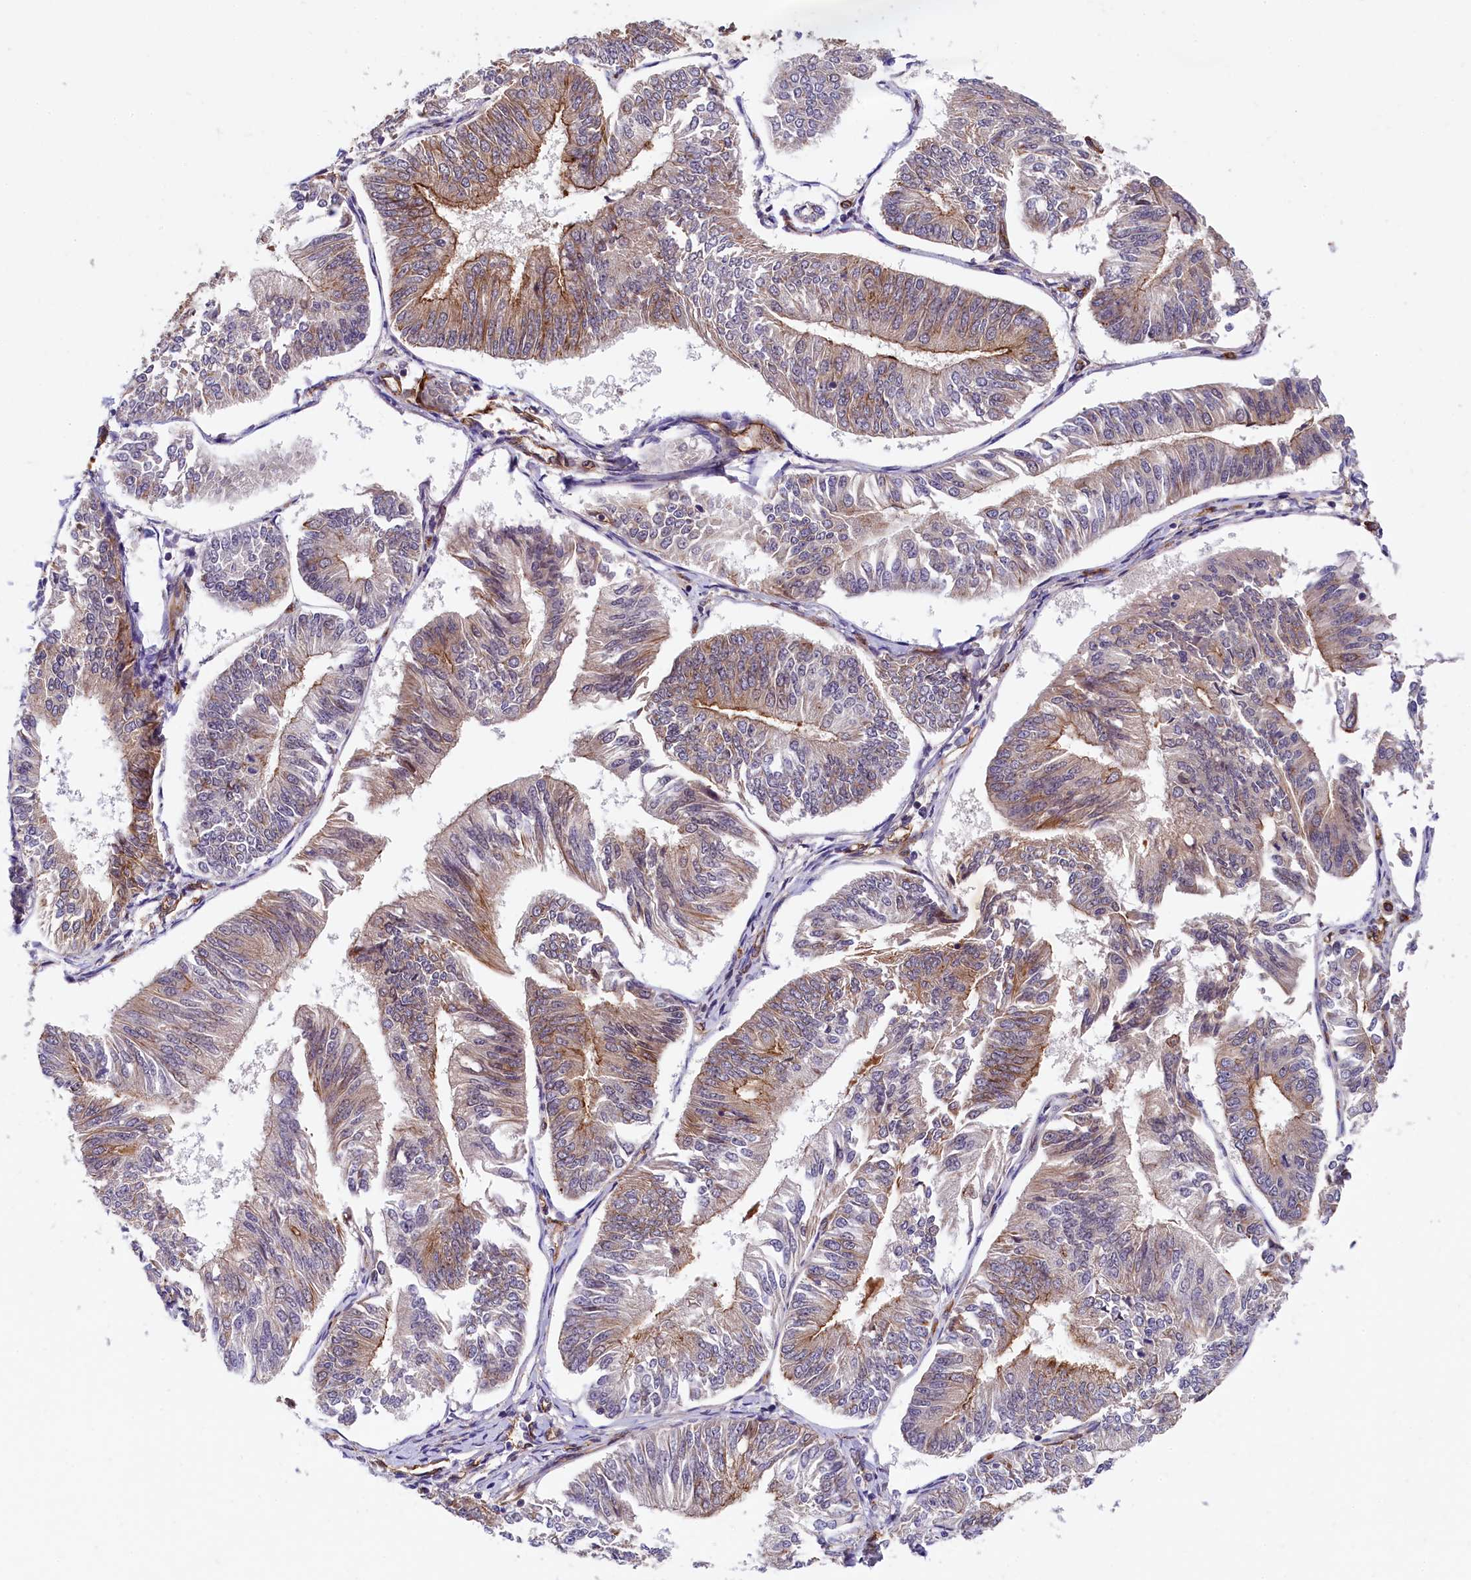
{"staining": {"intensity": "moderate", "quantity": "25%-75%", "location": "cytoplasmic/membranous"}, "tissue": "endometrial cancer", "cell_type": "Tumor cells", "image_type": "cancer", "snomed": [{"axis": "morphology", "description": "Adenocarcinoma, NOS"}, {"axis": "topography", "description": "Endometrium"}], "caption": "An immunohistochemistry photomicrograph of tumor tissue is shown. Protein staining in brown highlights moderate cytoplasmic/membranous positivity in endometrial adenocarcinoma within tumor cells.", "gene": "ARL14EP", "patient": {"sex": "female", "age": 58}}